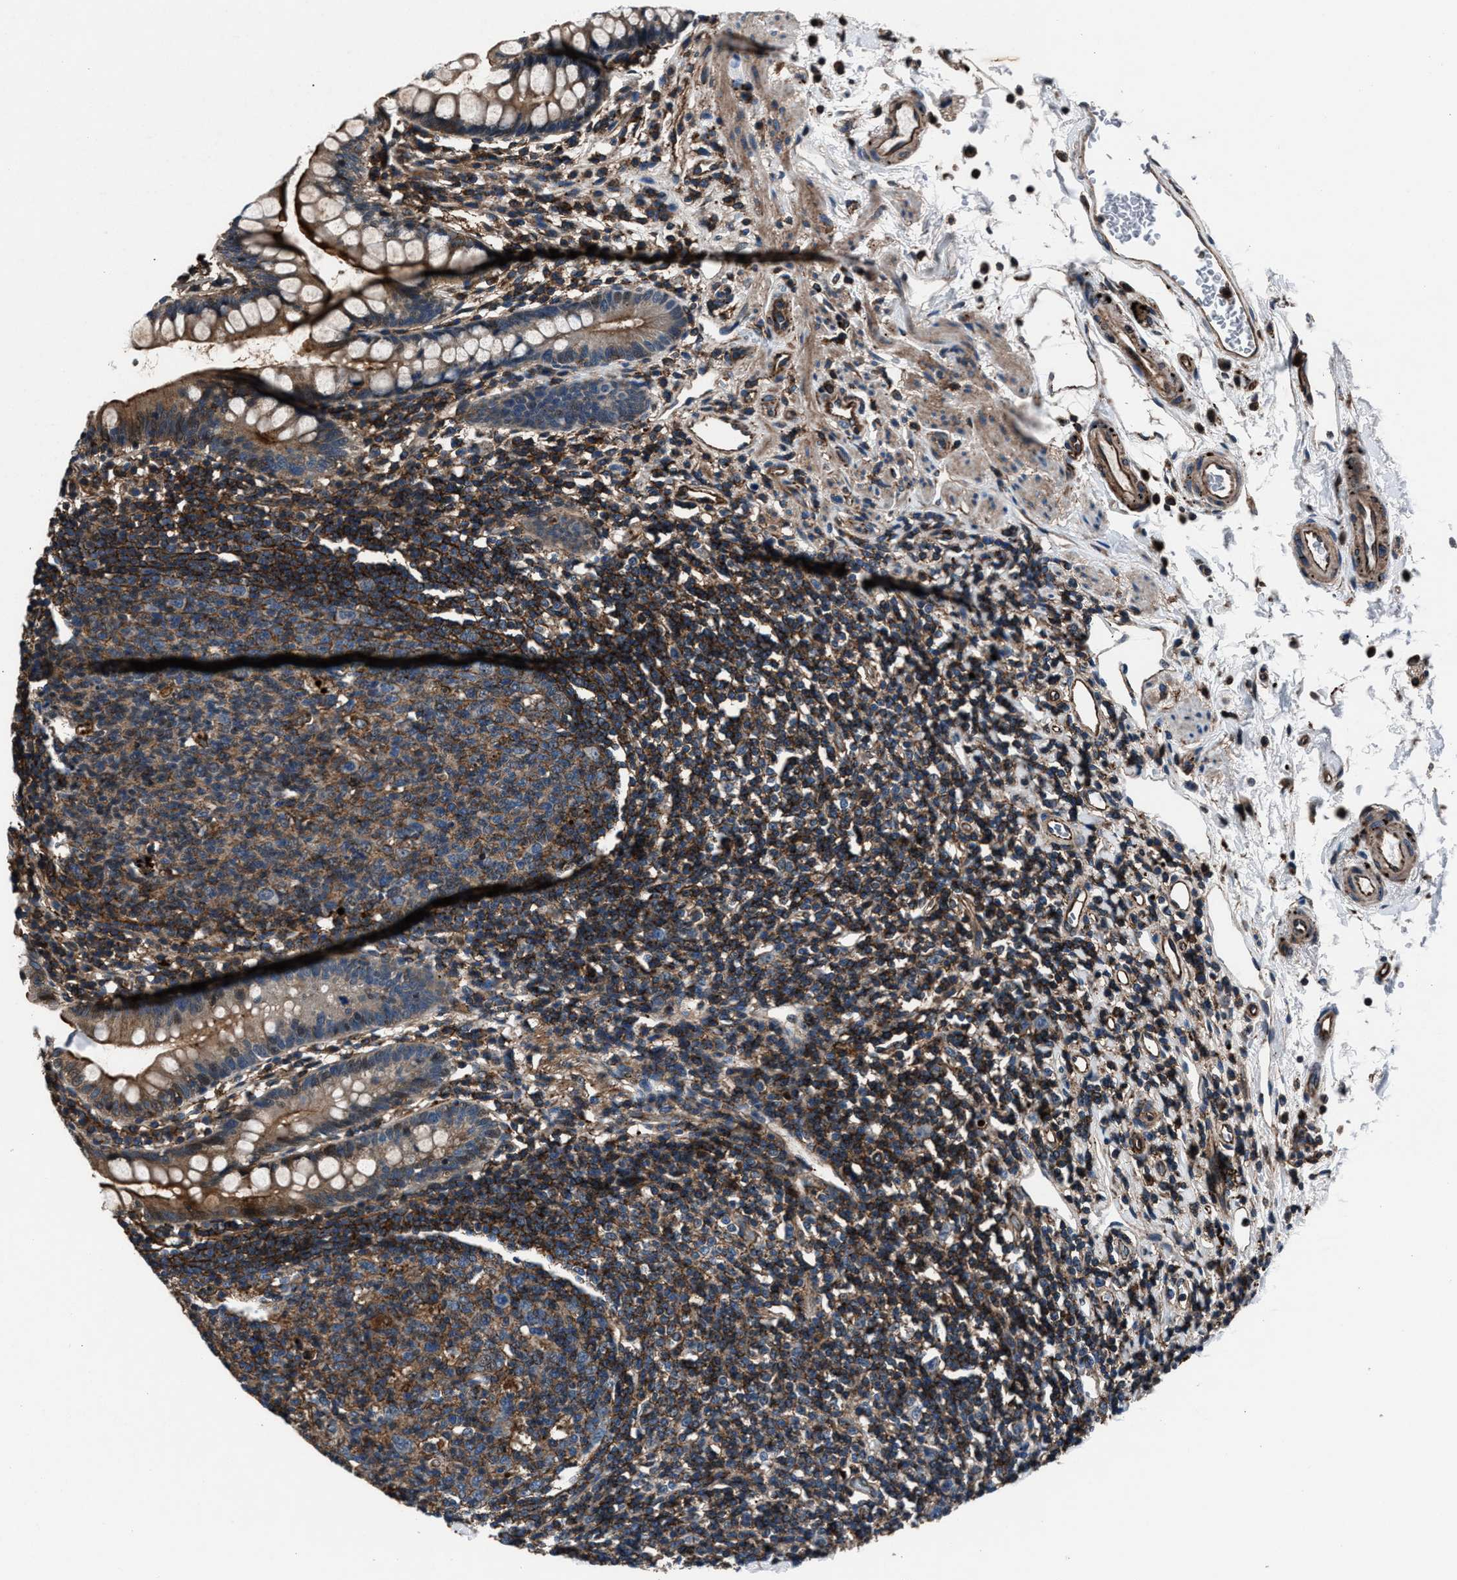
{"staining": {"intensity": "strong", "quantity": ">75%", "location": "cytoplasmic/membranous"}, "tissue": "small intestine", "cell_type": "Glandular cells", "image_type": "normal", "snomed": [{"axis": "morphology", "description": "Normal tissue, NOS"}, {"axis": "topography", "description": "Small intestine"}], "caption": "Immunohistochemical staining of benign human small intestine reveals high levels of strong cytoplasmic/membranous expression in about >75% of glandular cells.", "gene": "MFSD11", "patient": {"sex": "female", "age": 84}}